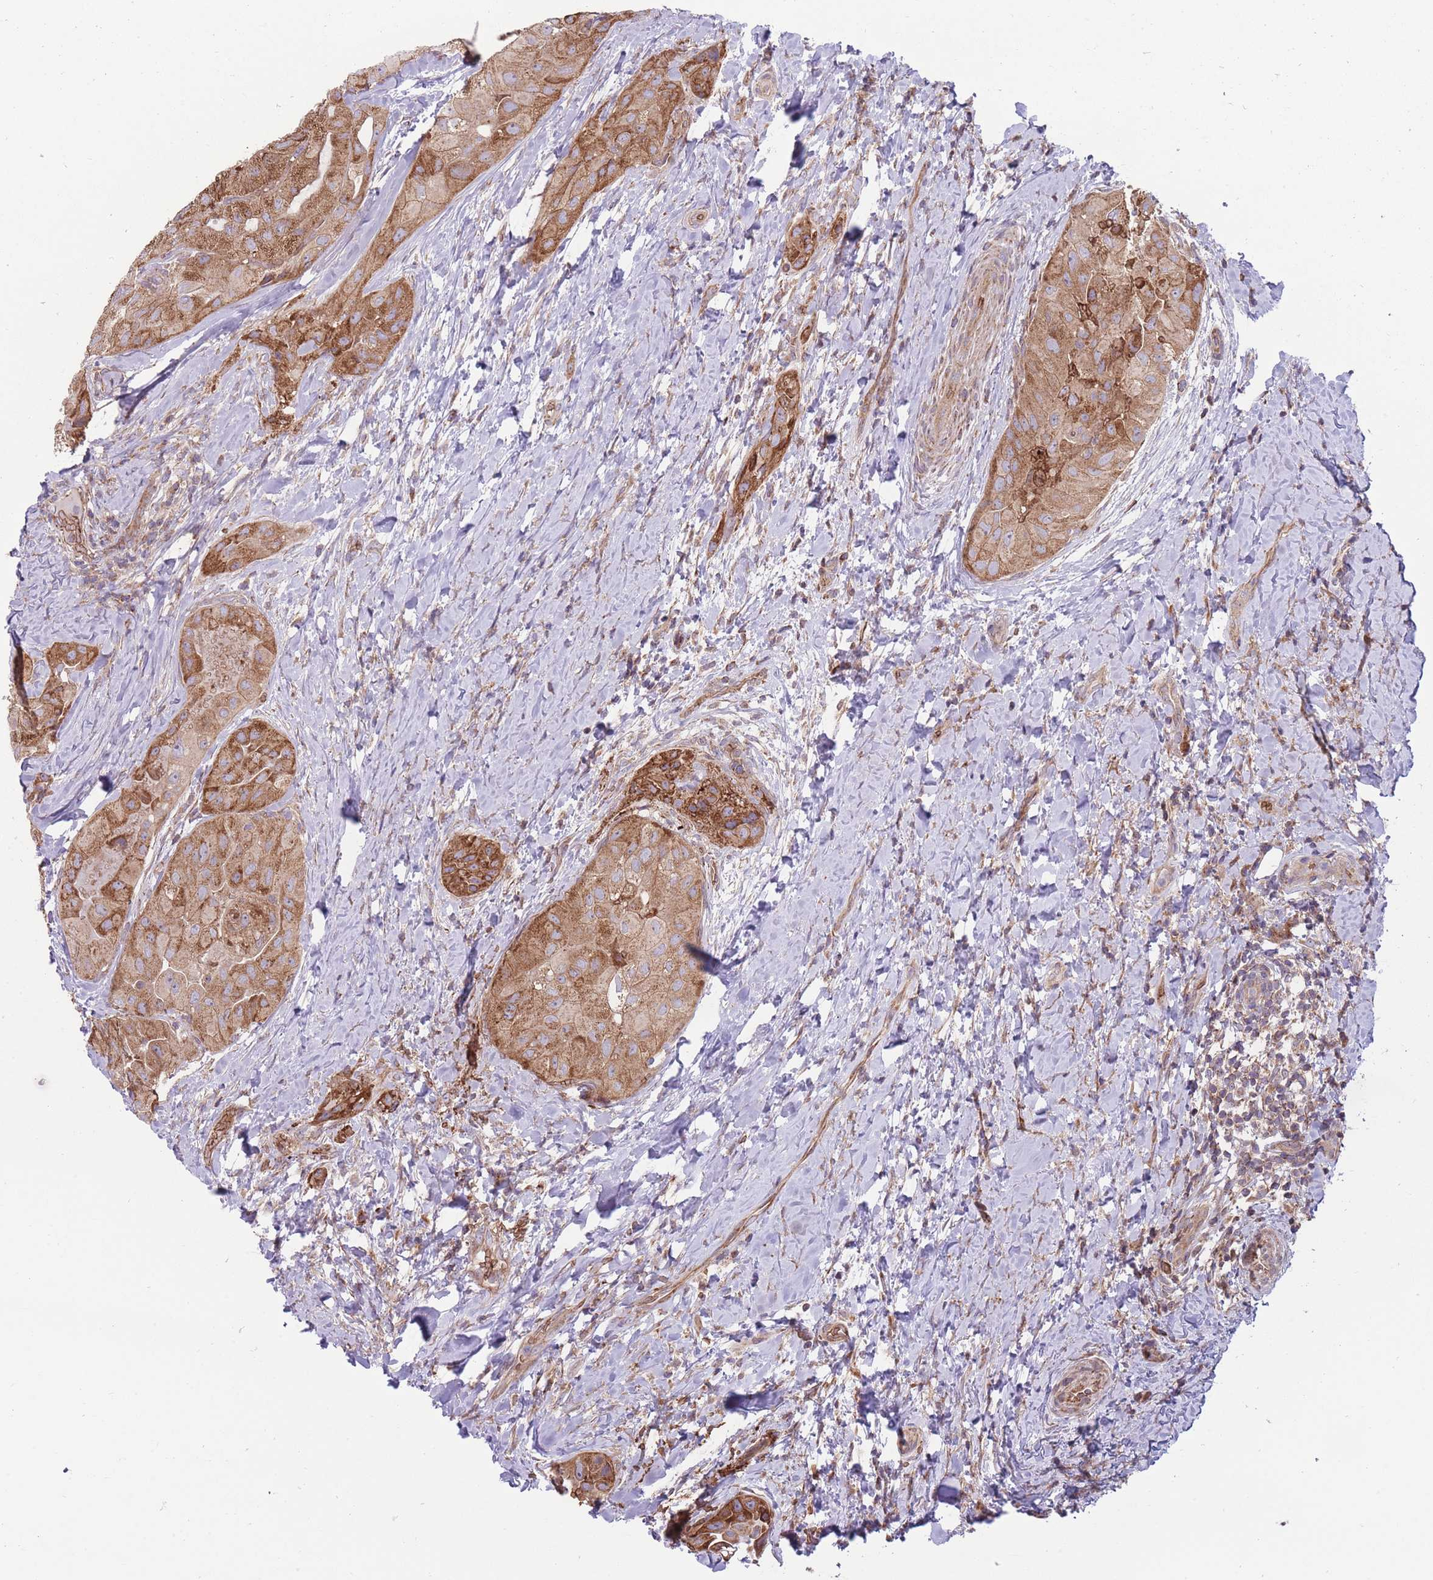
{"staining": {"intensity": "strong", "quantity": ">75%", "location": "cytoplasmic/membranous"}, "tissue": "thyroid cancer", "cell_type": "Tumor cells", "image_type": "cancer", "snomed": [{"axis": "morphology", "description": "Normal tissue, NOS"}, {"axis": "morphology", "description": "Papillary adenocarcinoma, NOS"}, {"axis": "topography", "description": "Thyroid gland"}], "caption": "Immunohistochemistry image of human thyroid papillary adenocarcinoma stained for a protein (brown), which displays high levels of strong cytoplasmic/membranous expression in about >75% of tumor cells.", "gene": "ANKRD10", "patient": {"sex": "female", "age": 59}}